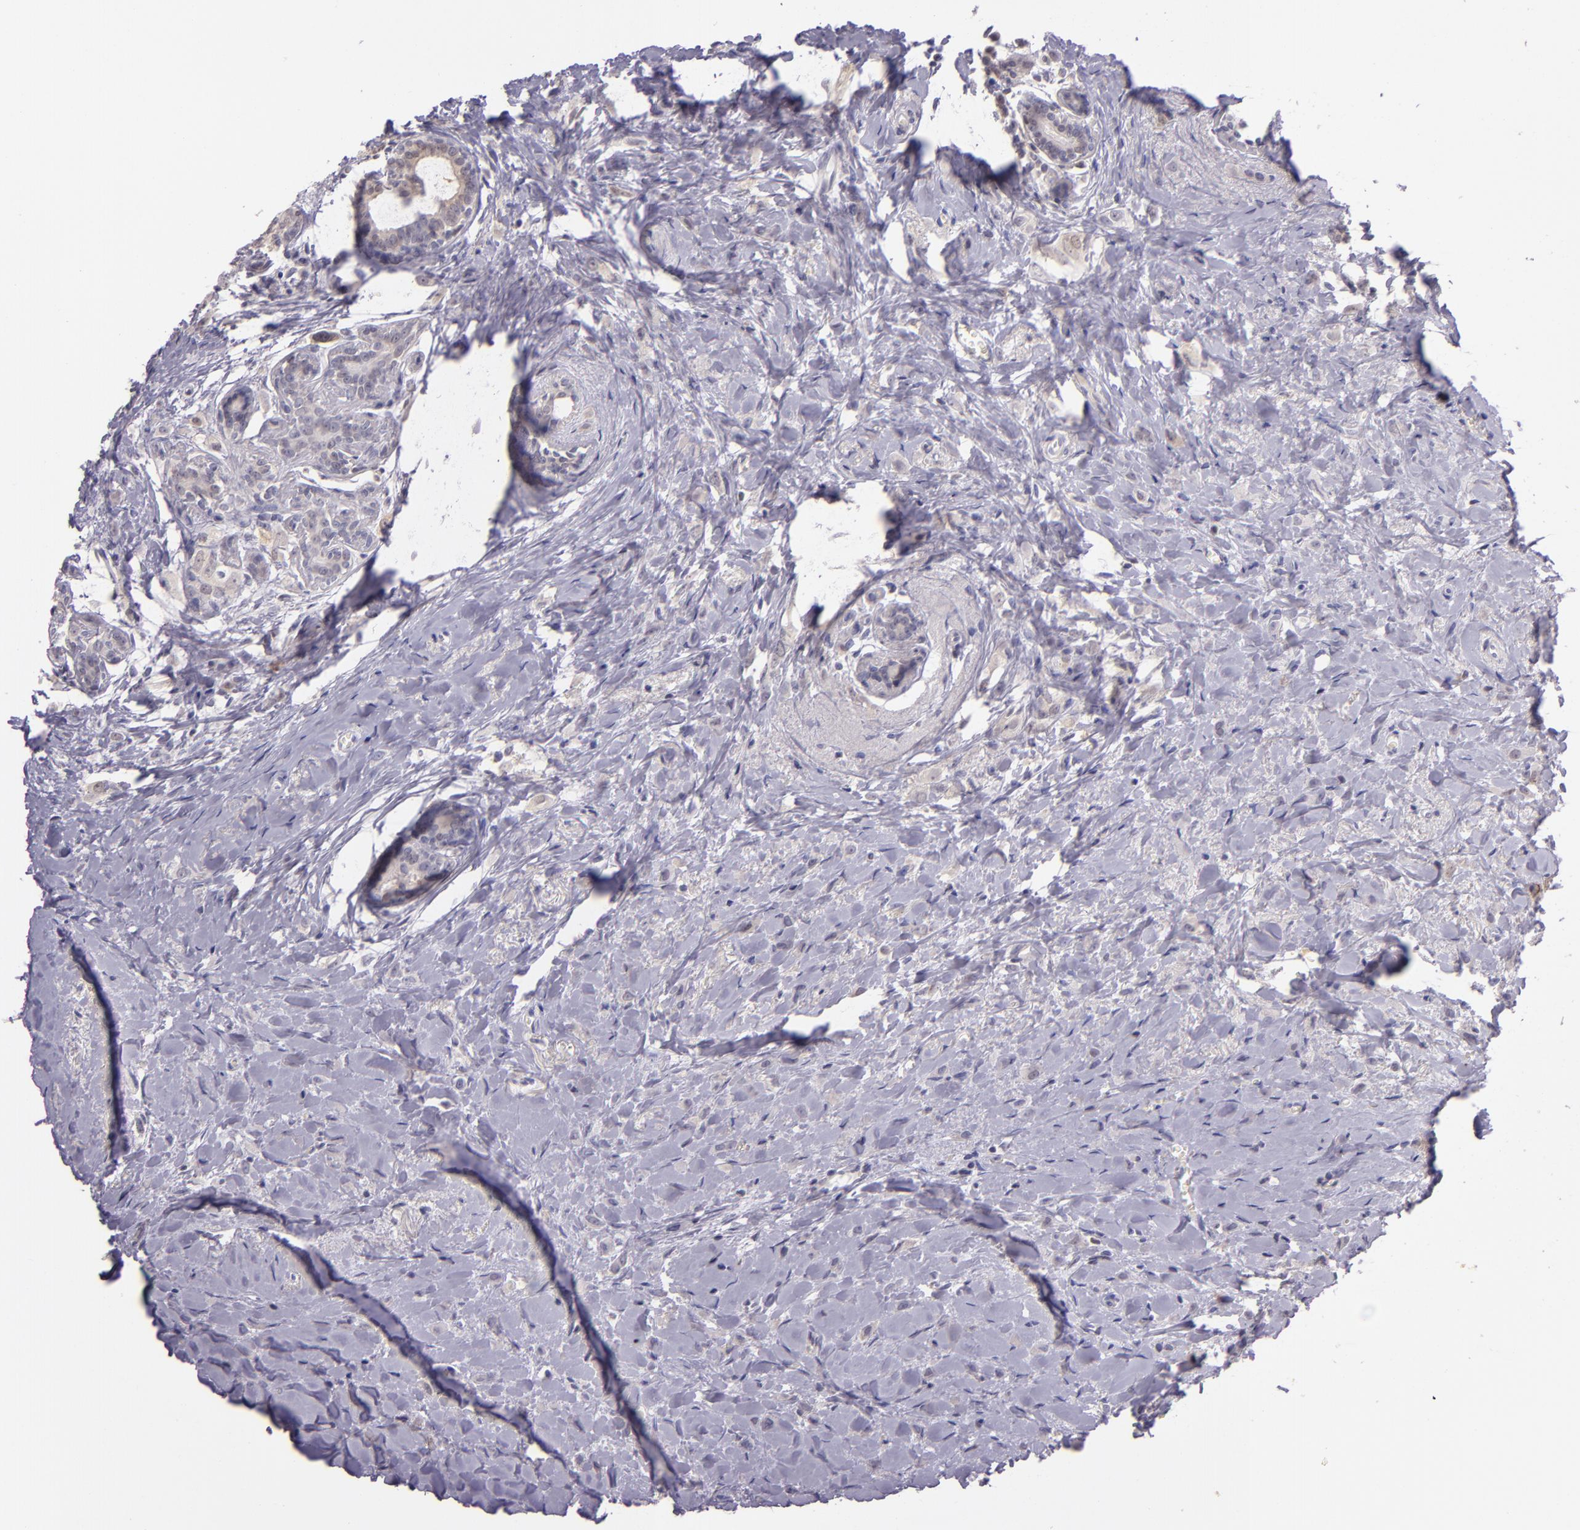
{"staining": {"intensity": "weak", "quantity": "25%-75%", "location": "cytoplasmic/membranous,nuclear"}, "tissue": "breast cancer", "cell_type": "Tumor cells", "image_type": "cancer", "snomed": [{"axis": "morphology", "description": "Lobular carcinoma"}, {"axis": "topography", "description": "Breast"}], "caption": "Breast lobular carcinoma stained with immunohistochemistry exhibits weak cytoplasmic/membranous and nuclear expression in approximately 25%-75% of tumor cells.", "gene": "HSPA8", "patient": {"sex": "female", "age": 57}}